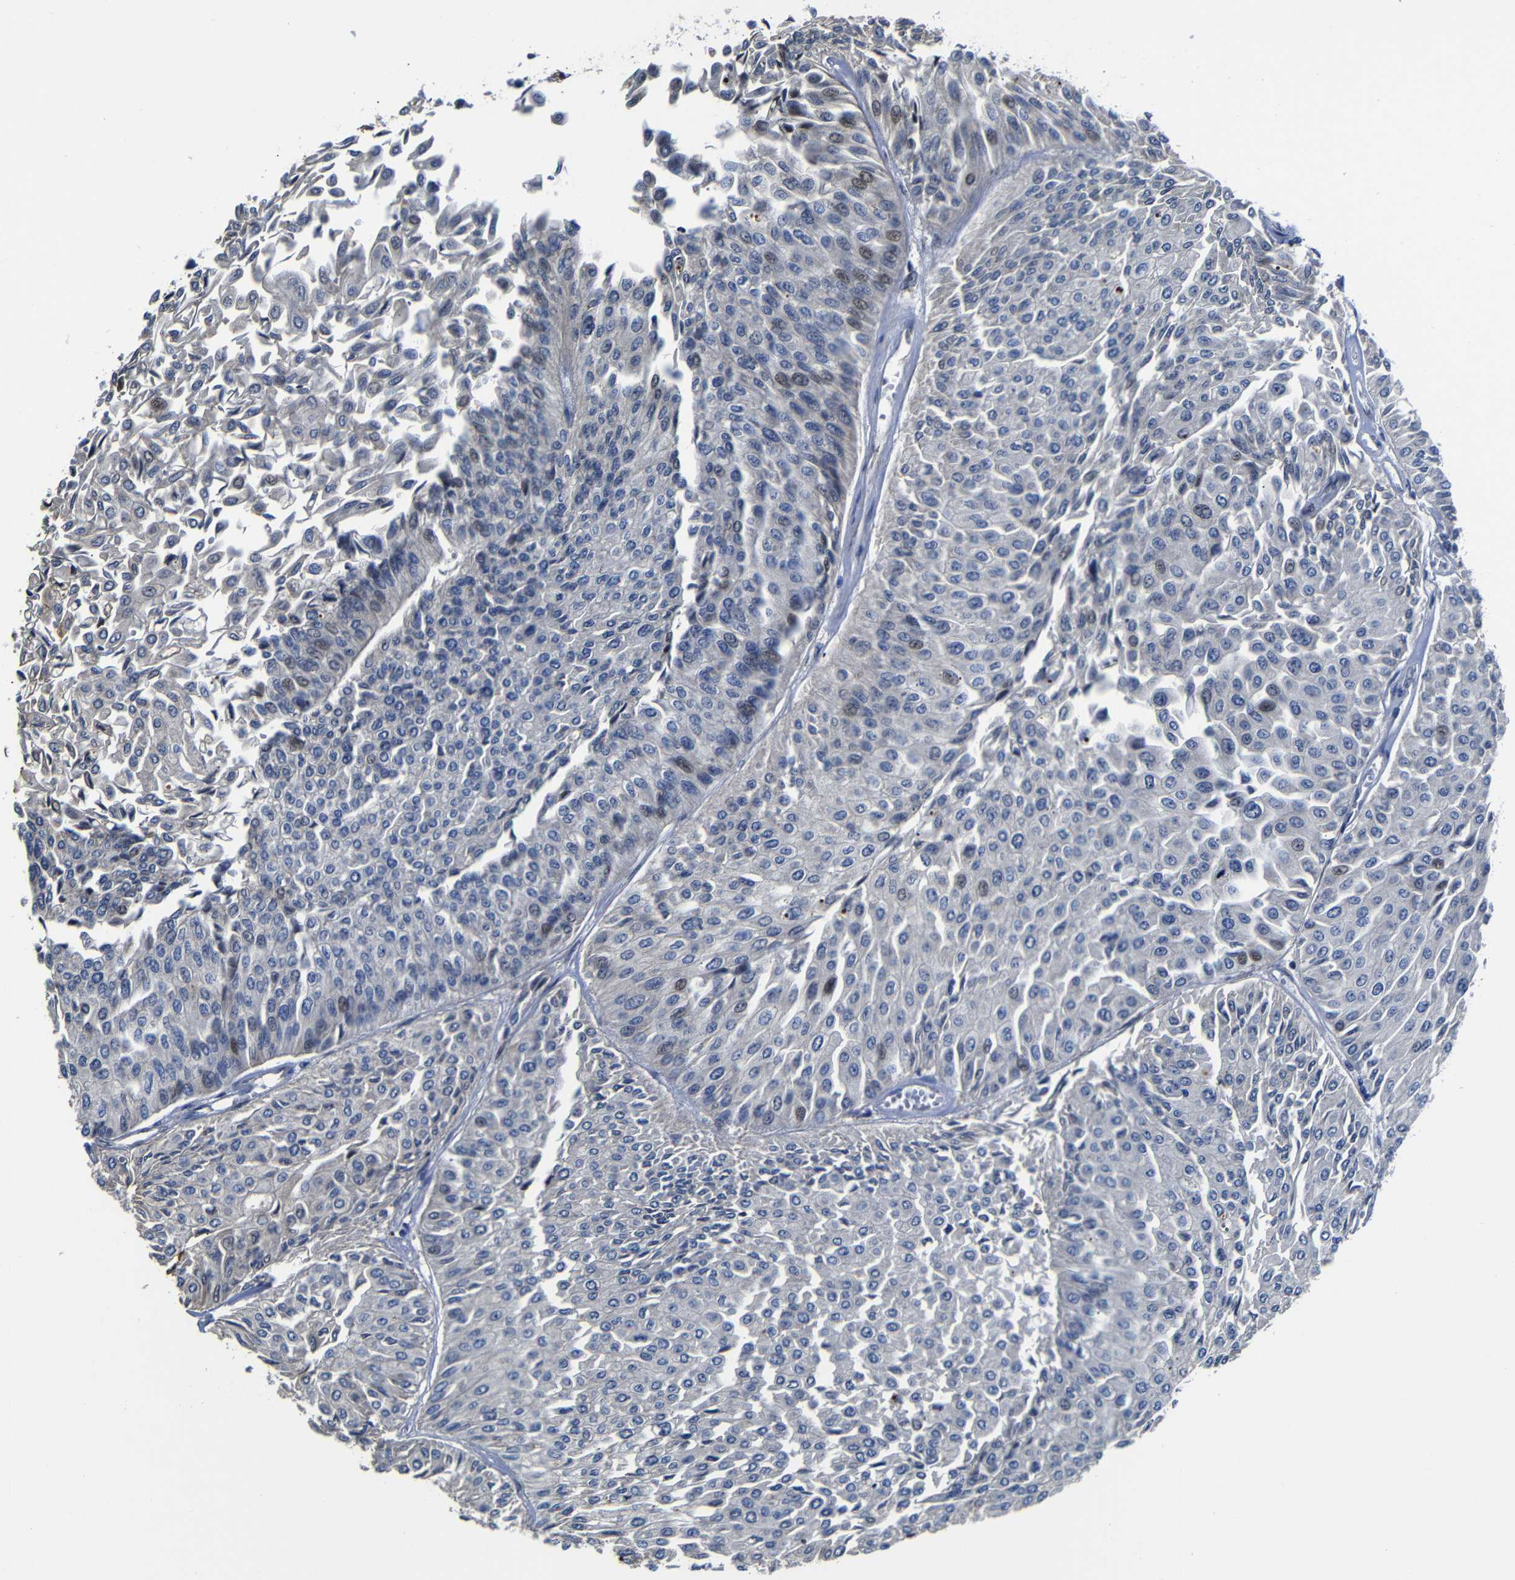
{"staining": {"intensity": "negative", "quantity": "none", "location": "none"}, "tissue": "urothelial cancer", "cell_type": "Tumor cells", "image_type": "cancer", "snomed": [{"axis": "morphology", "description": "Urothelial carcinoma, Low grade"}, {"axis": "topography", "description": "Urinary bladder"}], "caption": "An IHC photomicrograph of low-grade urothelial carcinoma is shown. There is no staining in tumor cells of low-grade urothelial carcinoma.", "gene": "AFDN", "patient": {"sex": "male", "age": 67}}